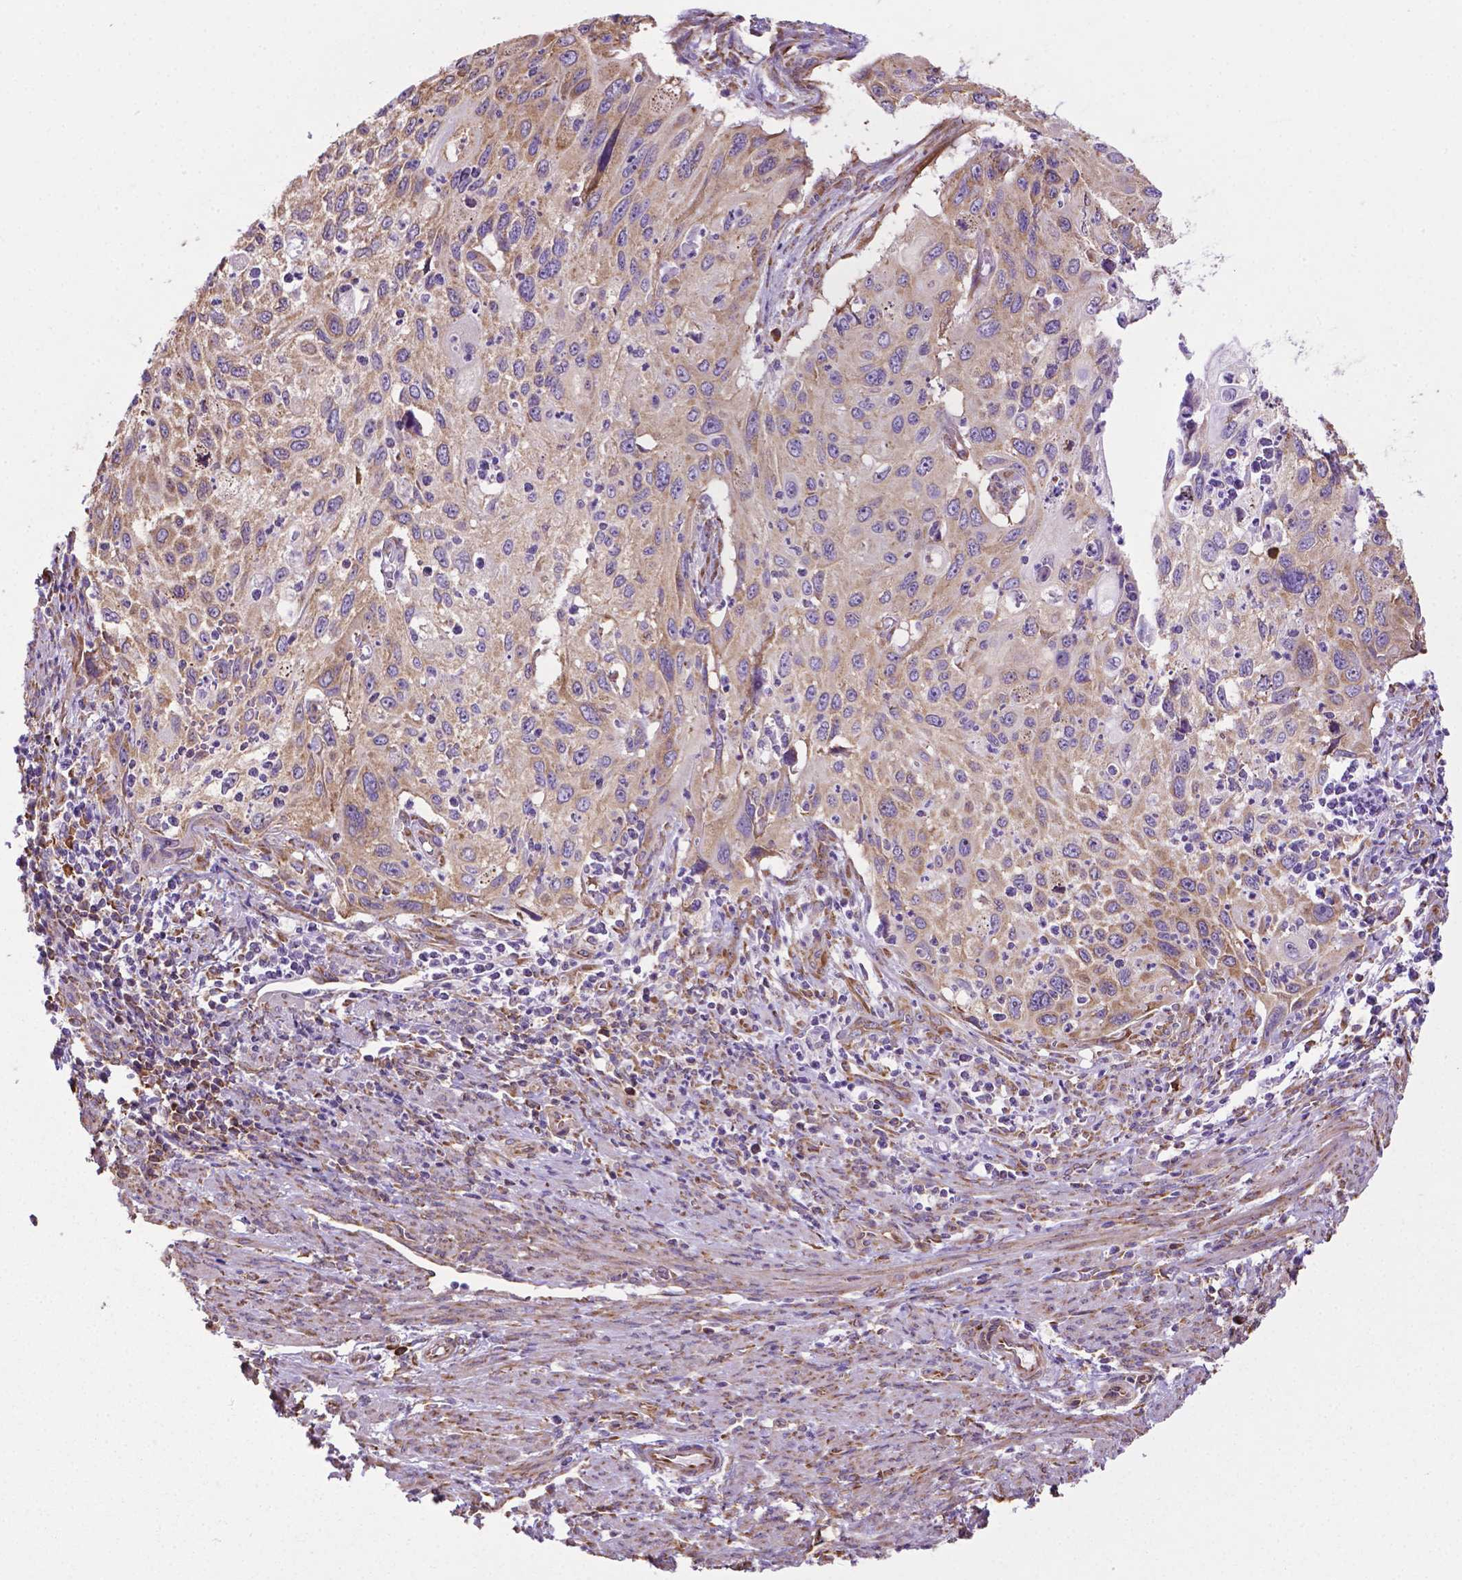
{"staining": {"intensity": "moderate", "quantity": "25%-75%", "location": "cytoplasmic/membranous"}, "tissue": "cervical cancer", "cell_type": "Tumor cells", "image_type": "cancer", "snomed": [{"axis": "morphology", "description": "Squamous cell carcinoma, NOS"}, {"axis": "topography", "description": "Cervix"}], "caption": "This is an image of immunohistochemistry staining of cervical squamous cell carcinoma, which shows moderate positivity in the cytoplasmic/membranous of tumor cells.", "gene": "RPL29", "patient": {"sex": "female", "age": 70}}